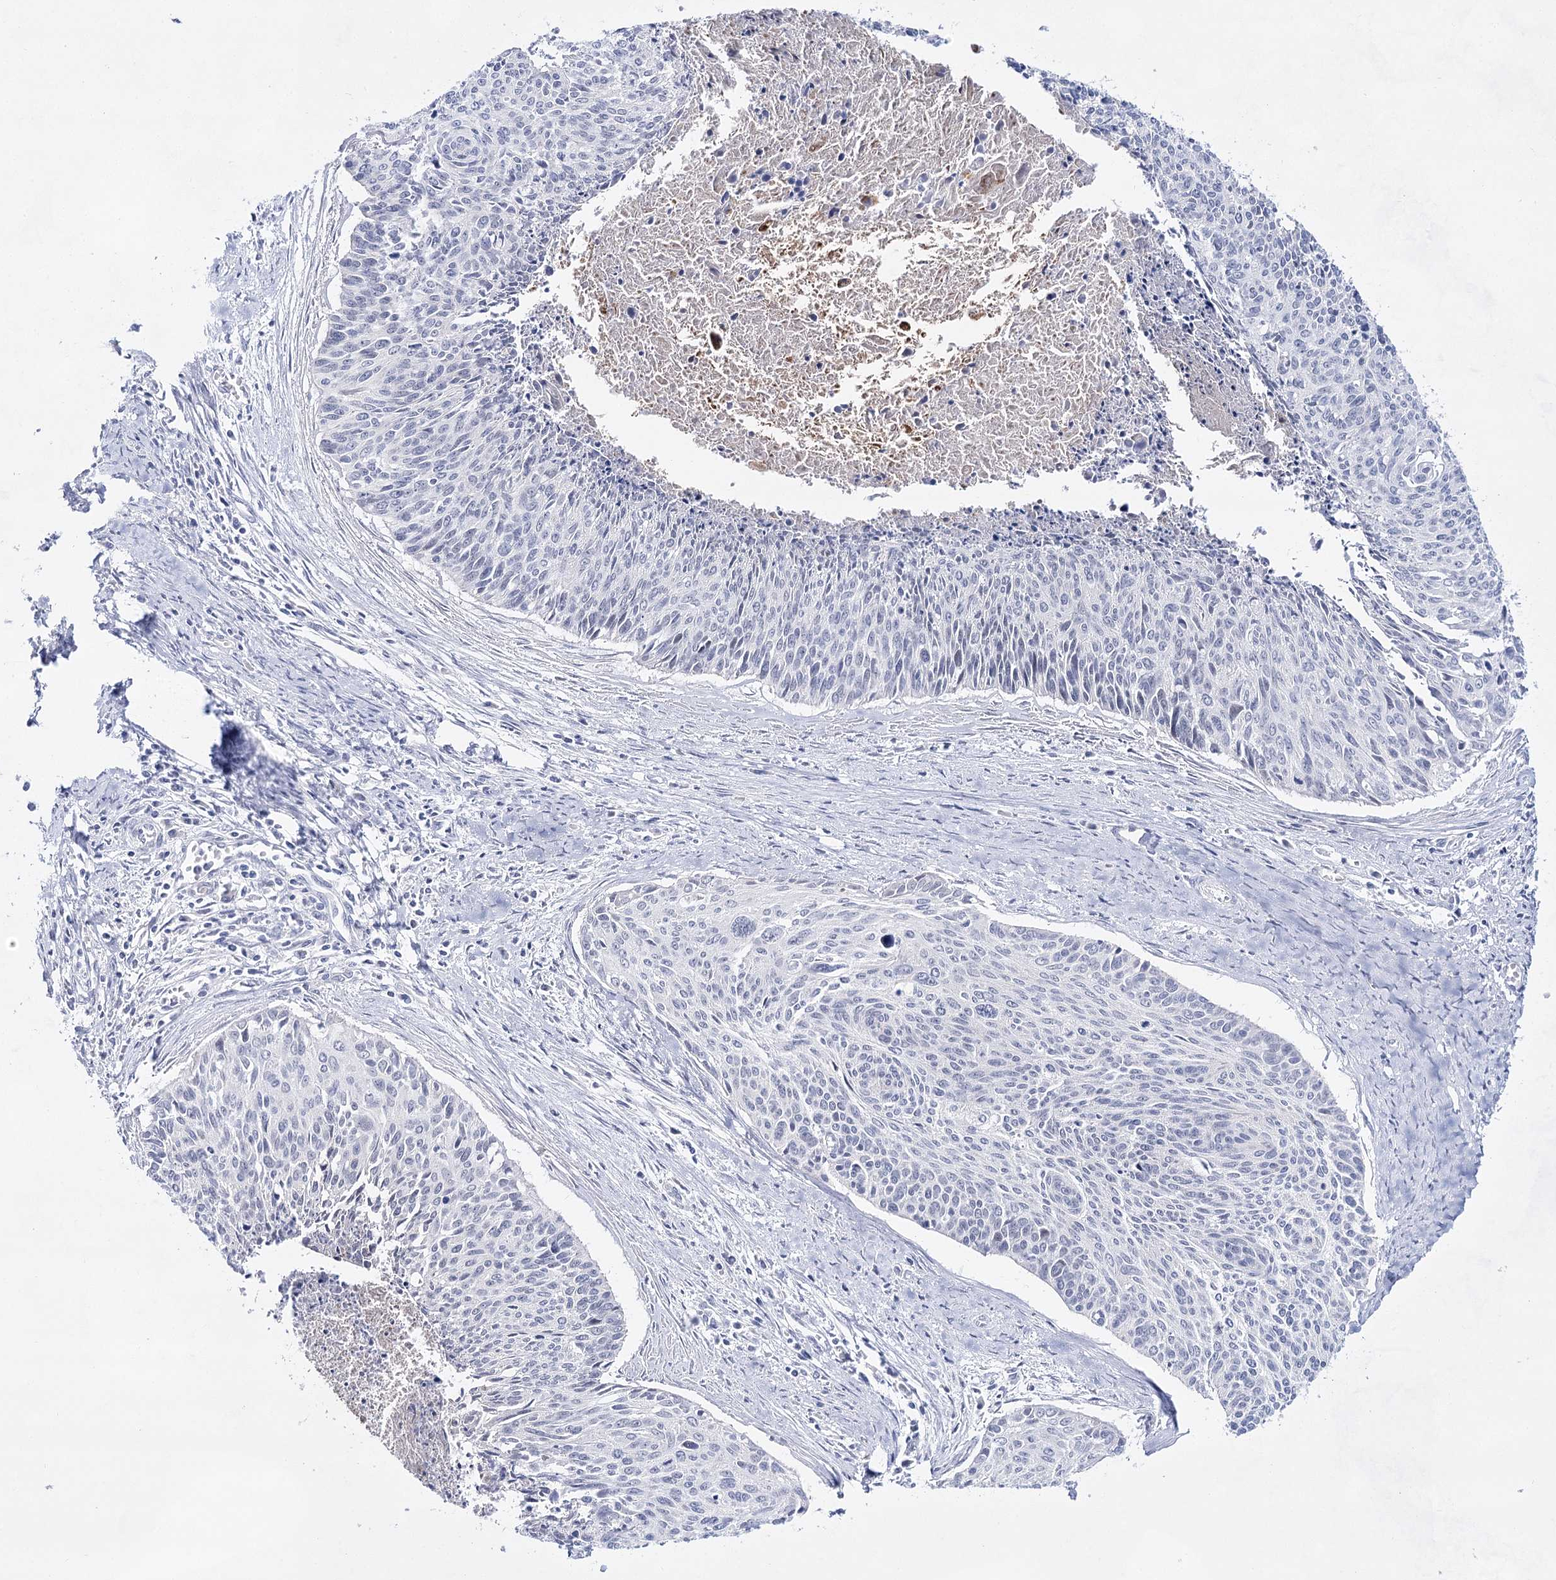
{"staining": {"intensity": "negative", "quantity": "none", "location": "none"}, "tissue": "cervical cancer", "cell_type": "Tumor cells", "image_type": "cancer", "snomed": [{"axis": "morphology", "description": "Squamous cell carcinoma, NOS"}, {"axis": "topography", "description": "Cervix"}], "caption": "Tumor cells show no significant protein positivity in cervical squamous cell carcinoma.", "gene": "BPHL", "patient": {"sex": "female", "age": 55}}